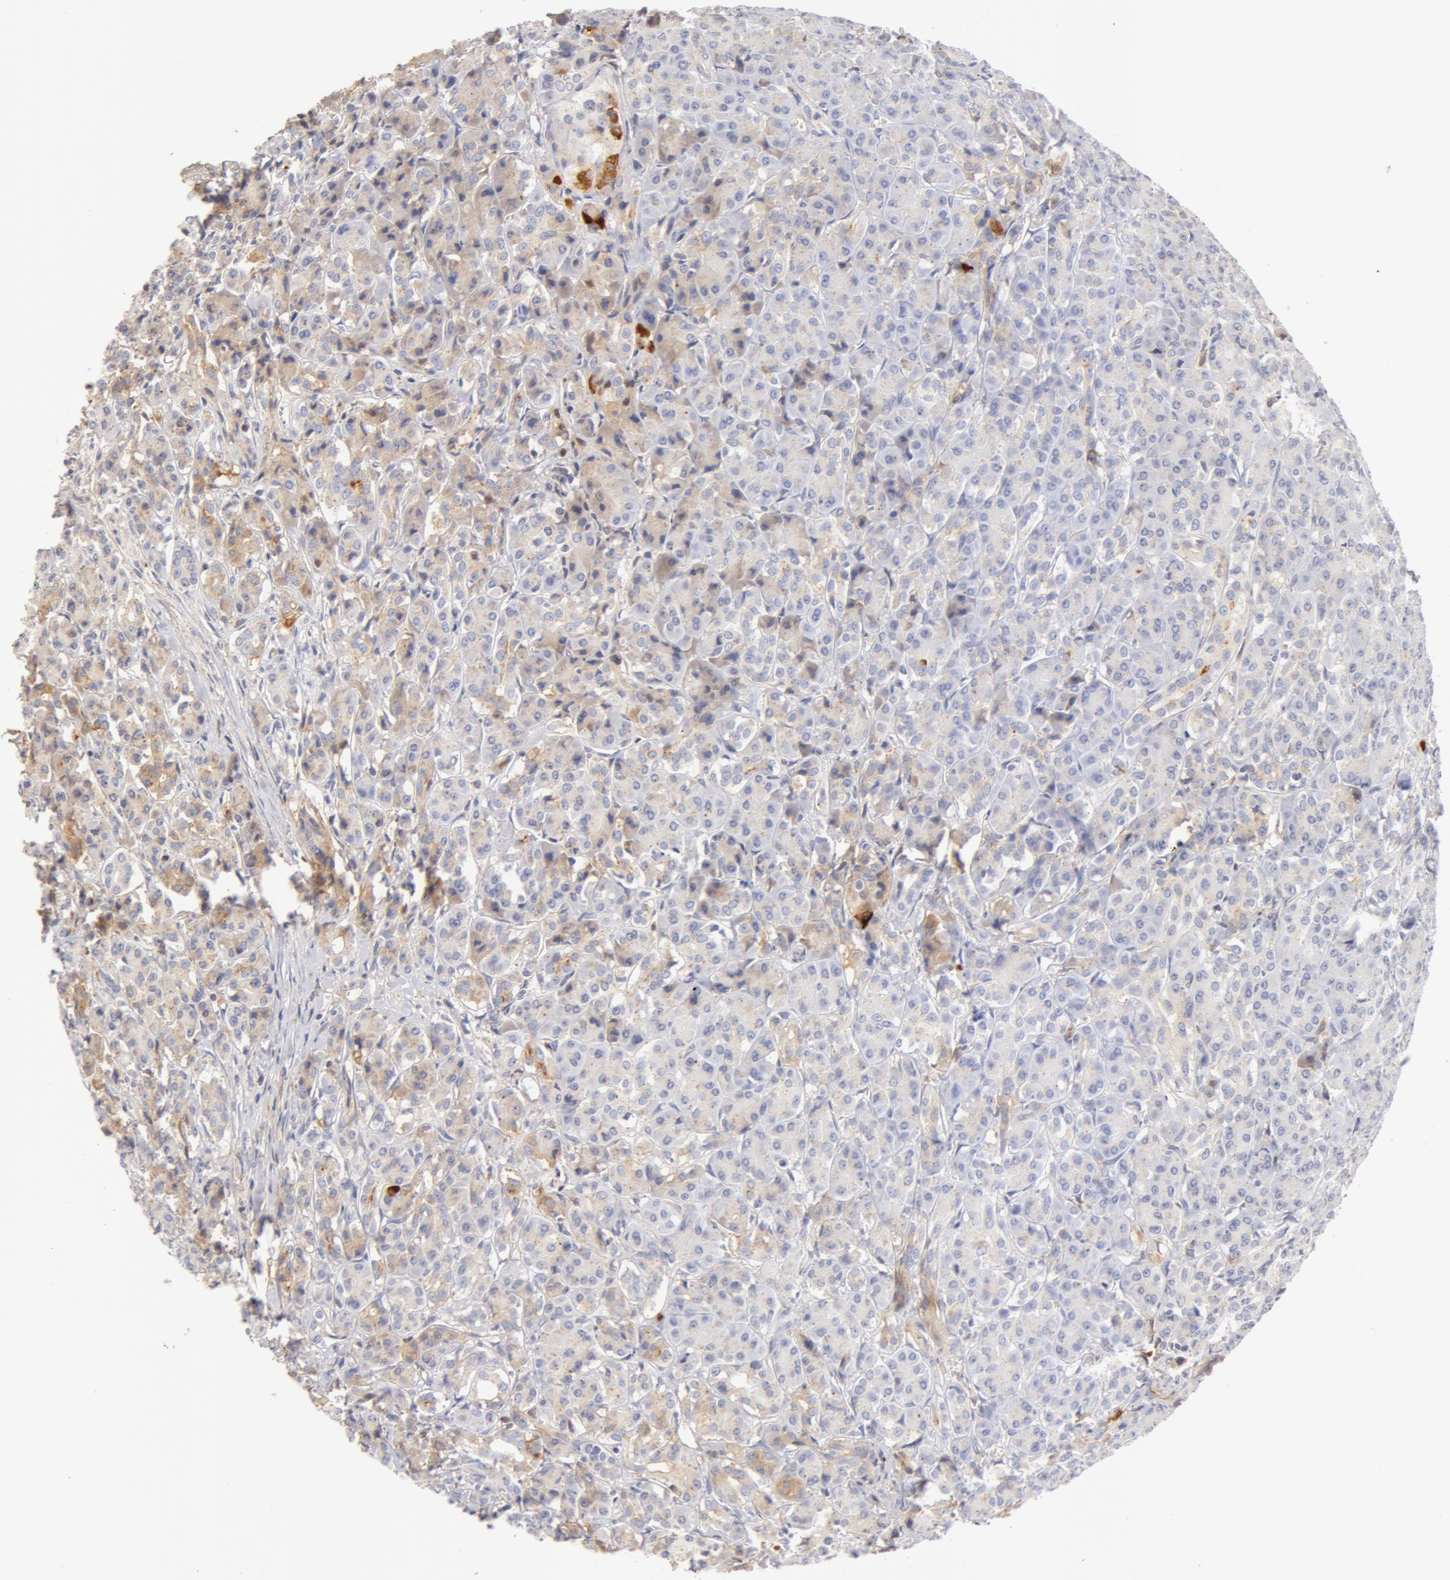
{"staining": {"intensity": "moderate", "quantity": ">75%", "location": "cytoplasmic/membranous"}, "tissue": "pancreas", "cell_type": "Exocrine glandular cells", "image_type": "normal", "snomed": [{"axis": "morphology", "description": "Normal tissue, NOS"}, {"axis": "topography", "description": "Lymph node"}, {"axis": "topography", "description": "Pancreas"}], "caption": "Immunohistochemical staining of unremarkable human pancreas reveals >75% levels of moderate cytoplasmic/membranous protein staining in about >75% of exocrine glandular cells.", "gene": "GC", "patient": {"sex": "male", "age": 59}}